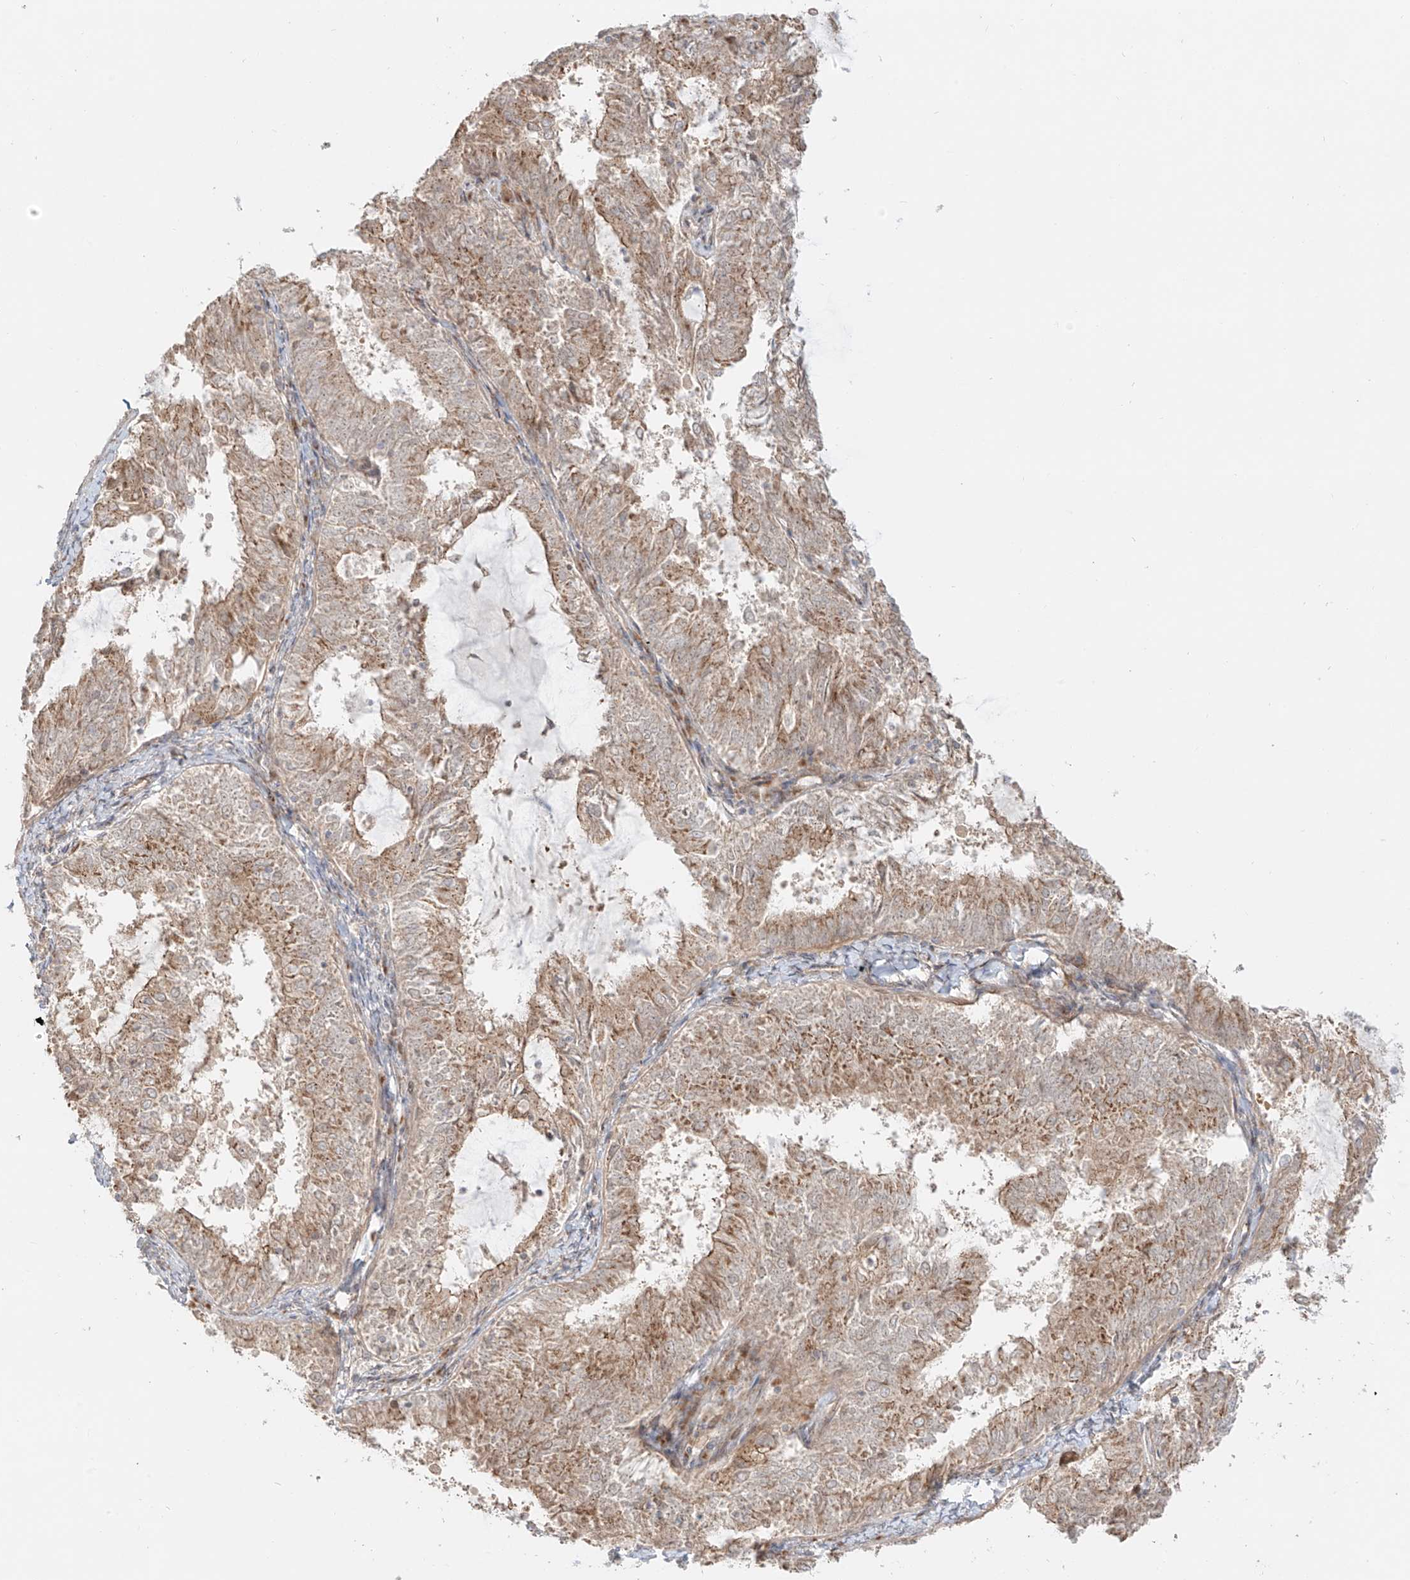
{"staining": {"intensity": "moderate", "quantity": ">75%", "location": "cytoplasmic/membranous"}, "tissue": "endometrial cancer", "cell_type": "Tumor cells", "image_type": "cancer", "snomed": [{"axis": "morphology", "description": "Adenocarcinoma, NOS"}, {"axis": "topography", "description": "Endometrium"}], "caption": "A photomicrograph of human endometrial adenocarcinoma stained for a protein displays moderate cytoplasmic/membranous brown staining in tumor cells.", "gene": "ZNF287", "patient": {"sex": "female", "age": 57}}